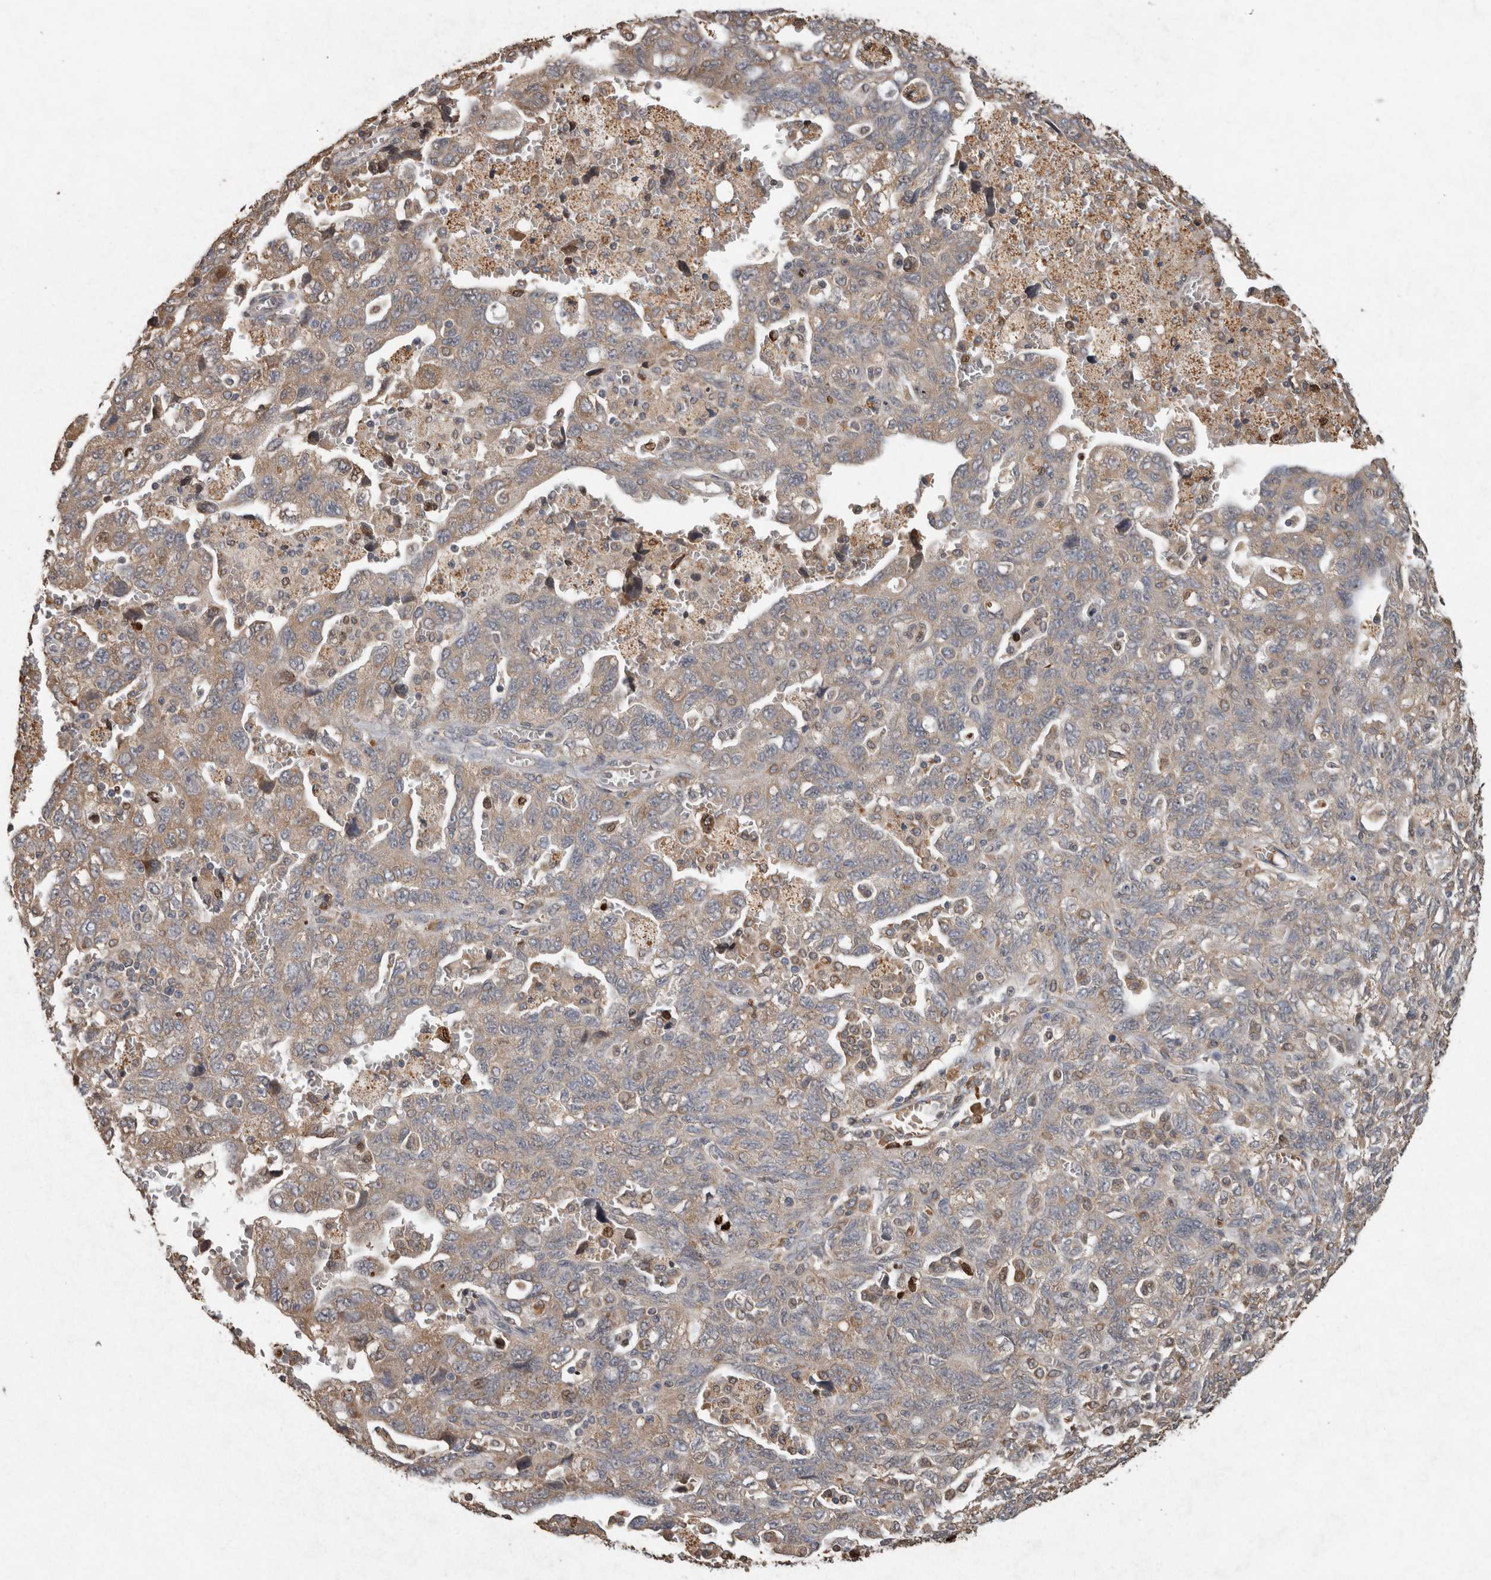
{"staining": {"intensity": "moderate", "quantity": ">75%", "location": "cytoplasmic/membranous"}, "tissue": "ovarian cancer", "cell_type": "Tumor cells", "image_type": "cancer", "snomed": [{"axis": "morphology", "description": "Carcinoma, NOS"}, {"axis": "morphology", "description": "Cystadenocarcinoma, serous, NOS"}, {"axis": "topography", "description": "Ovary"}], "caption": "A histopathology image showing moderate cytoplasmic/membranous positivity in approximately >75% of tumor cells in serous cystadenocarcinoma (ovarian), as visualized by brown immunohistochemical staining.", "gene": "ADGRL3", "patient": {"sex": "female", "age": 69}}